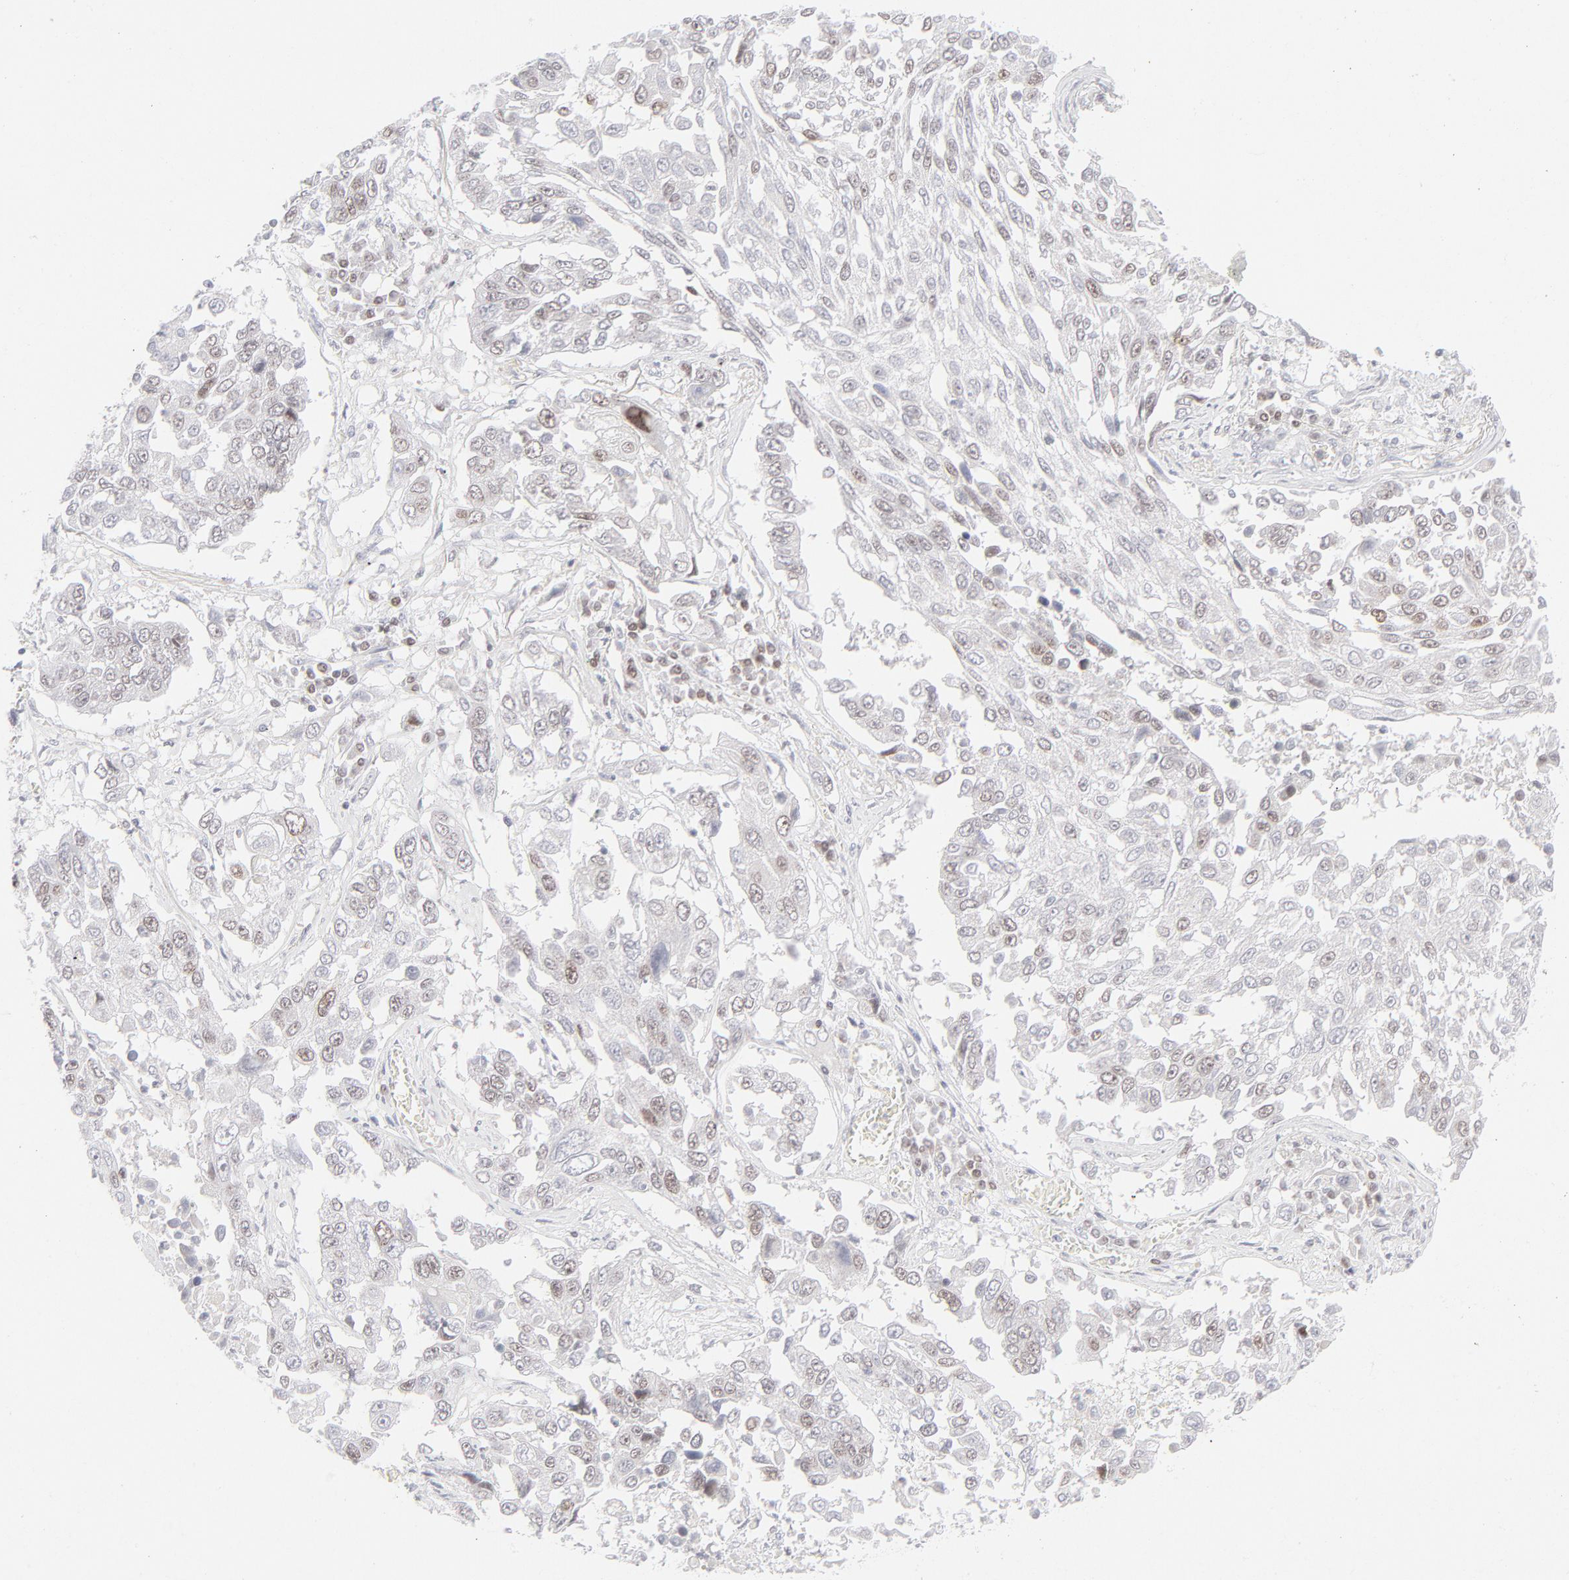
{"staining": {"intensity": "weak", "quantity": "<25%", "location": "nuclear"}, "tissue": "lung cancer", "cell_type": "Tumor cells", "image_type": "cancer", "snomed": [{"axis": "morphology", "description": "Squamous cell carcinoma, NOS"}, {"axis": "topography", "description": "Lung"}], "caption": "Tumor cells are negative for protein expression in human lung cancer. (Brightfield microscopy of DAB immunohistochemistry (IHC) at high magnification).", "gene": "PRKCB", "patient": {"sex": "male", "age": 71}}